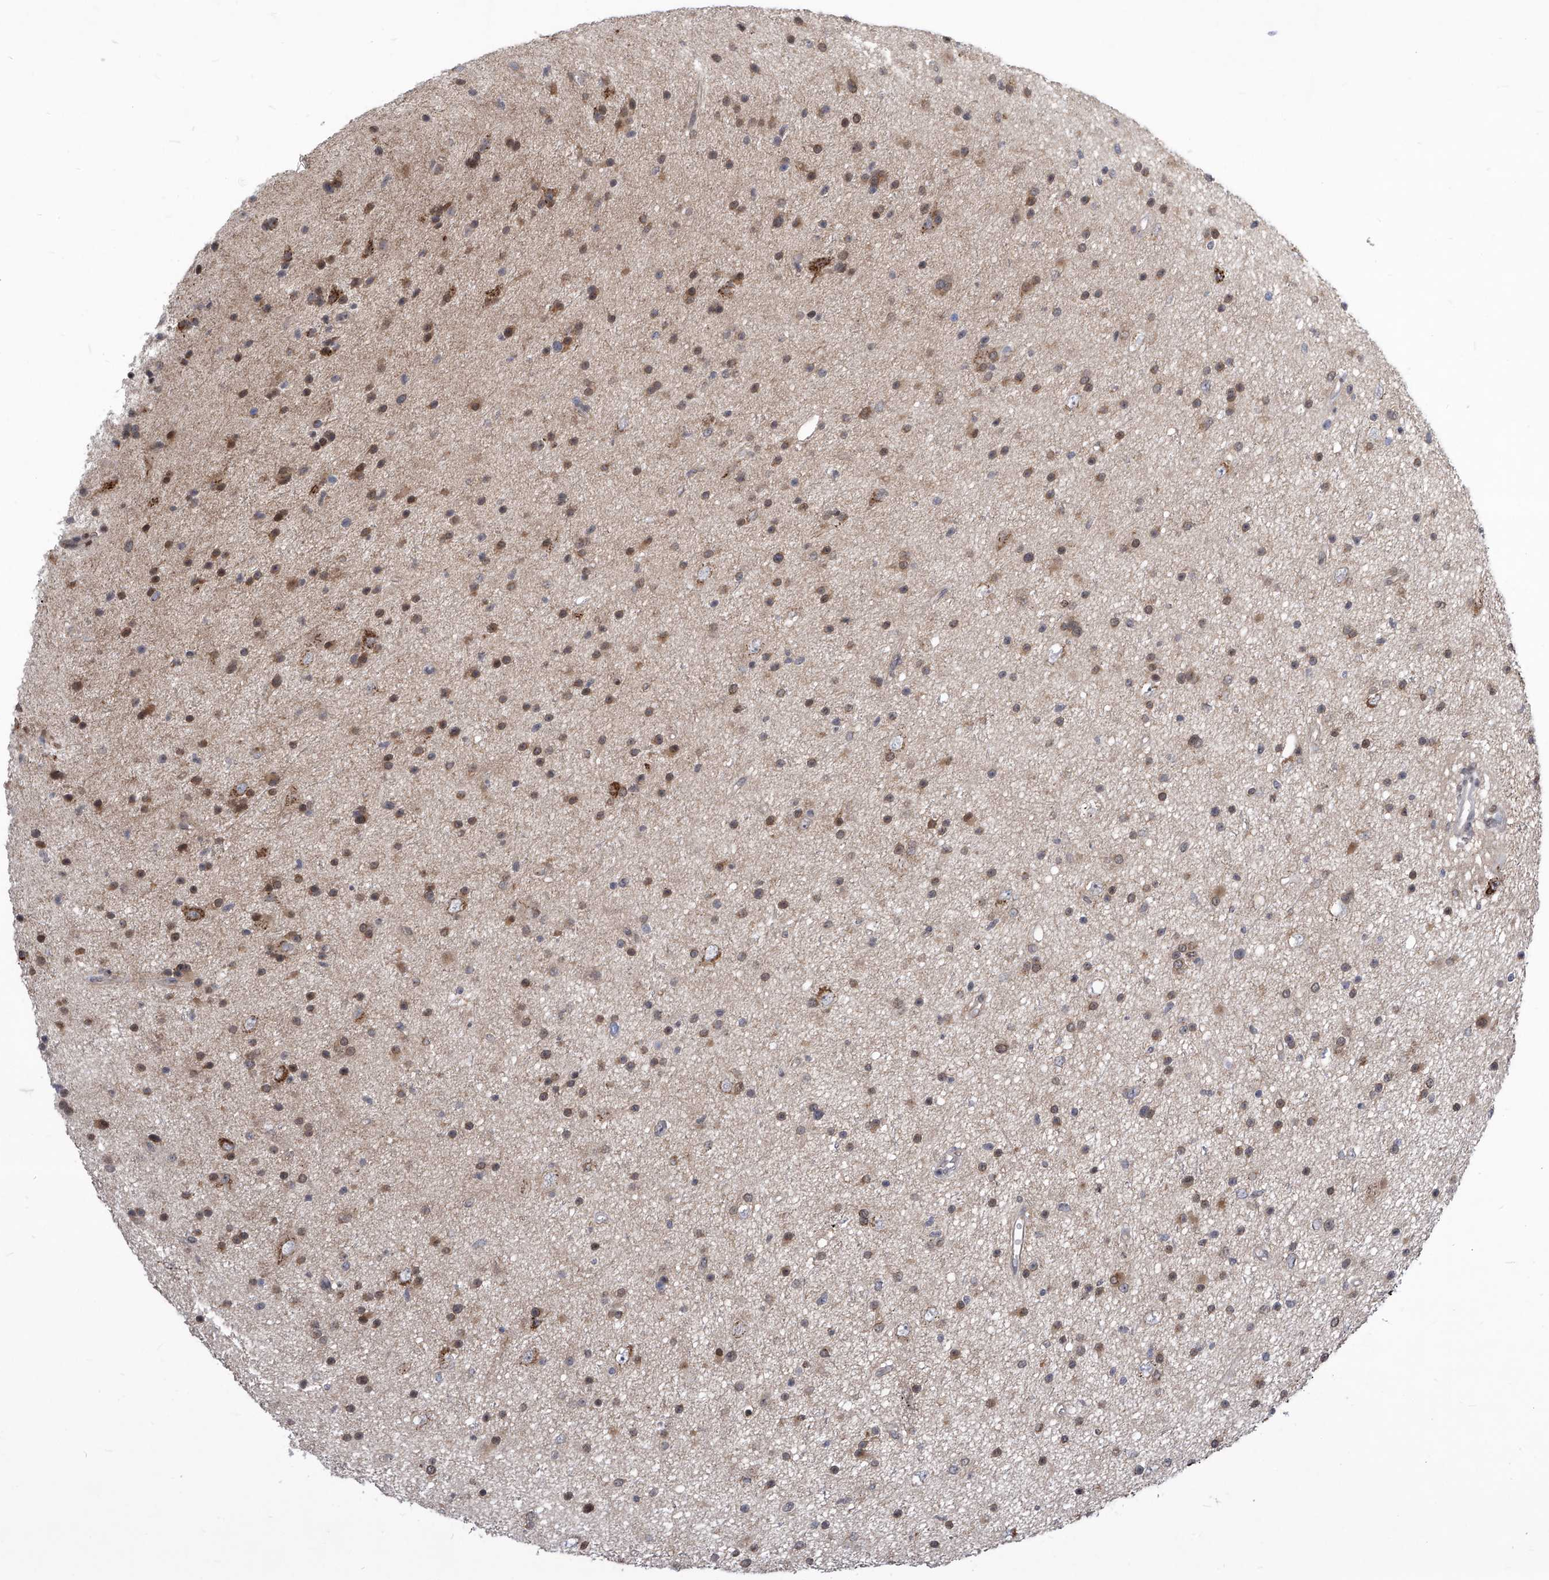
{"staining": {"intensity": "moderate", "quantity": "<25%", "location": "cytoplasmic/membranous"}, "tissue": "glioma", "cell_type": "Tumor cells", "image_type": "cancer", "snomed": [{"axis": "morphology", "description": "Glioma, malignant, Low grade"}, {"axis": "topography", "description": "Cerebral cortex"}], "caption": "Immunohistochemical staining of human glioma shows low levels of moderate cytoplasmic/membranous staining in approximately <25% of tumor cells.", "gene": "CETN2", "patient": {"sex": "female", "age": 39}}